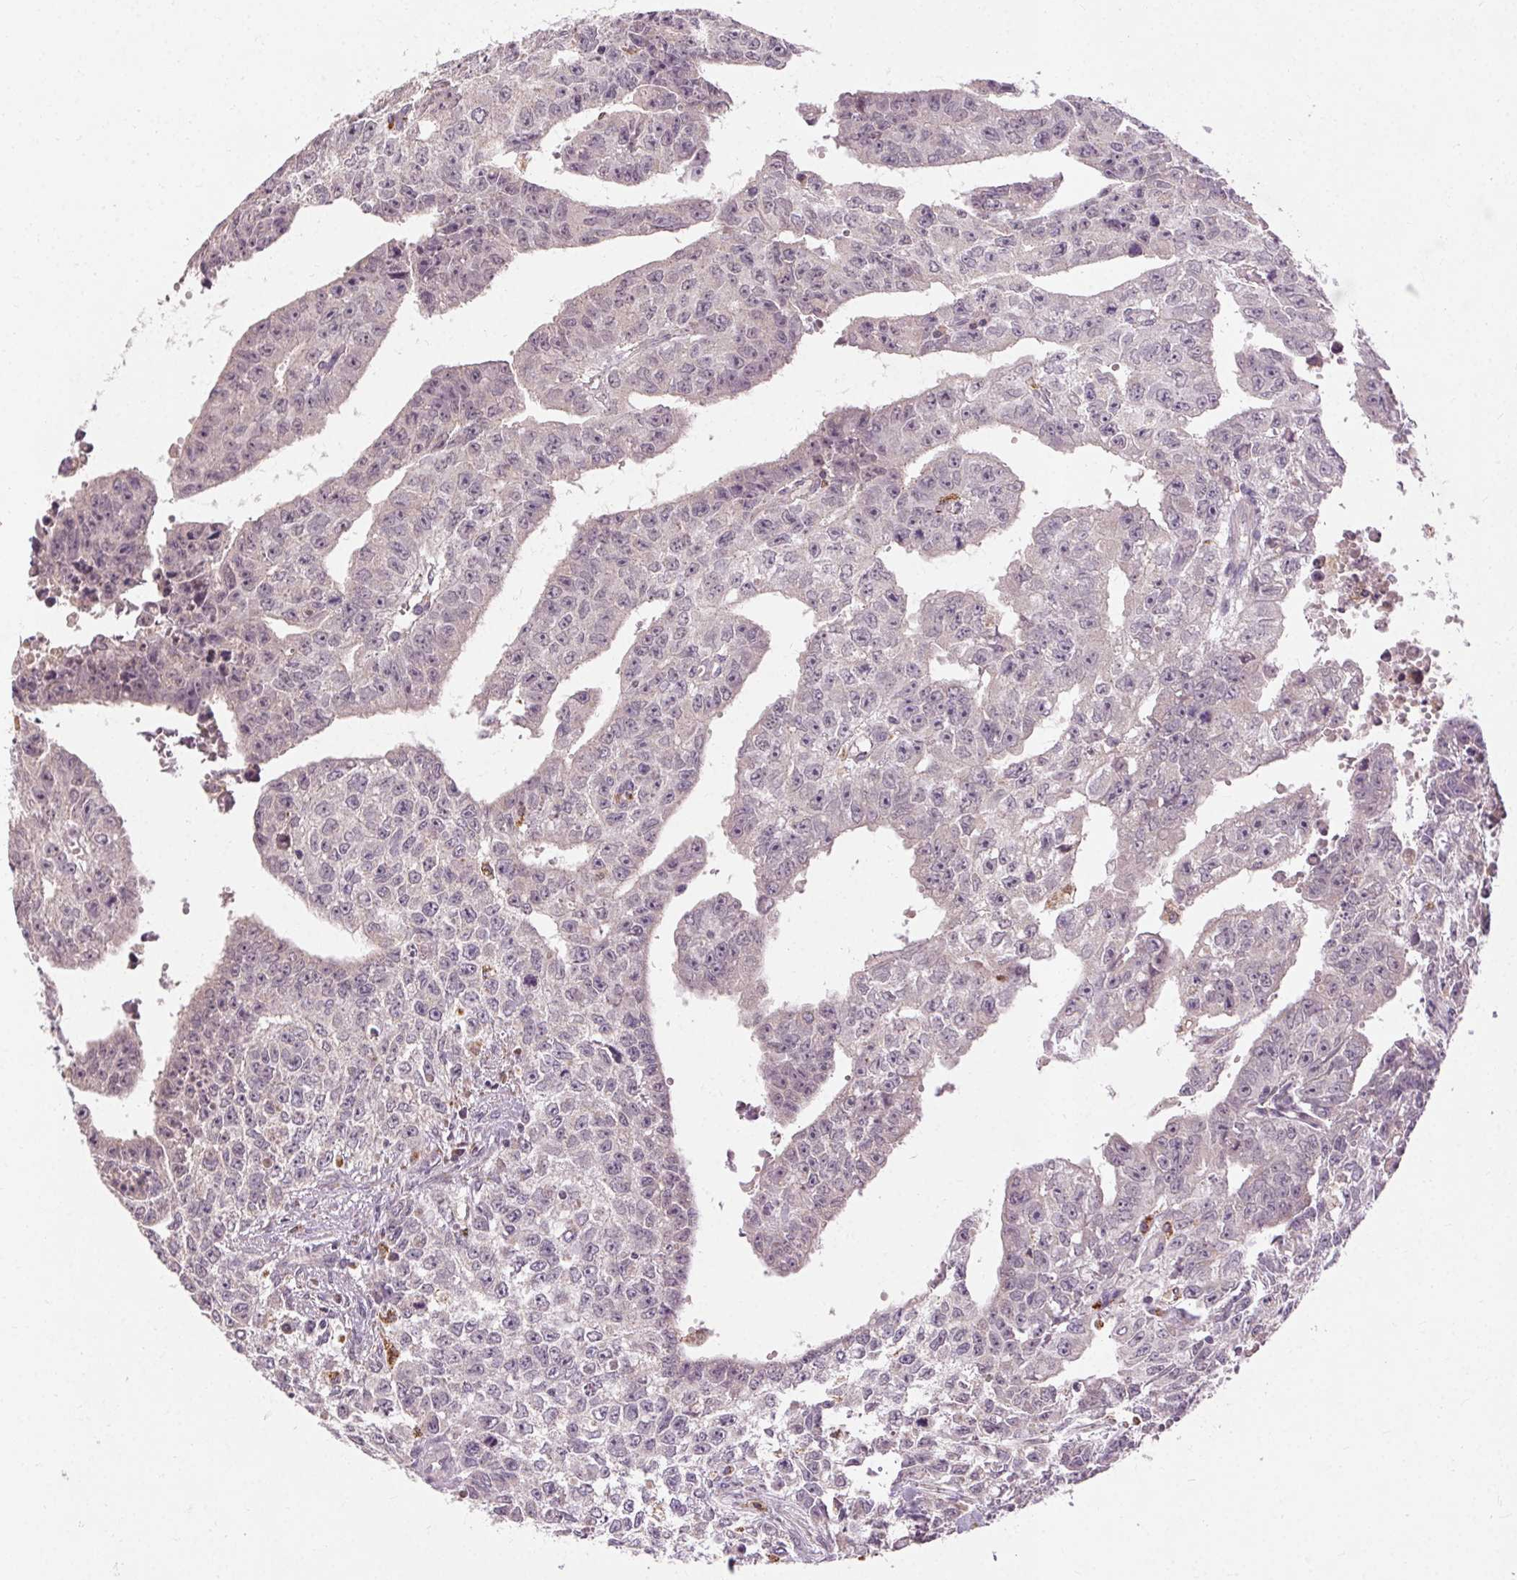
{"staining": {"intensity": "negative", "quantity": "none", "location": "none"}, "tissue": "testis cancer", "cell_type": "Tumor cells", "image_type": "cancer", "snomed": [{"axis": "morphology", "description": "Carcinoma, Embryonal, NOS"}, {"axis": "morphology", "description": "Teratoma, malignant, NOS"}, {"axis": "topography", "description": "Testis"}], "caption": "The IHC micrograph has no significant positivity in tumor cells of malignant teratoma (testis) tissue.", "gene": "REP15", "patient": {"sex": "male", "age": 24}}